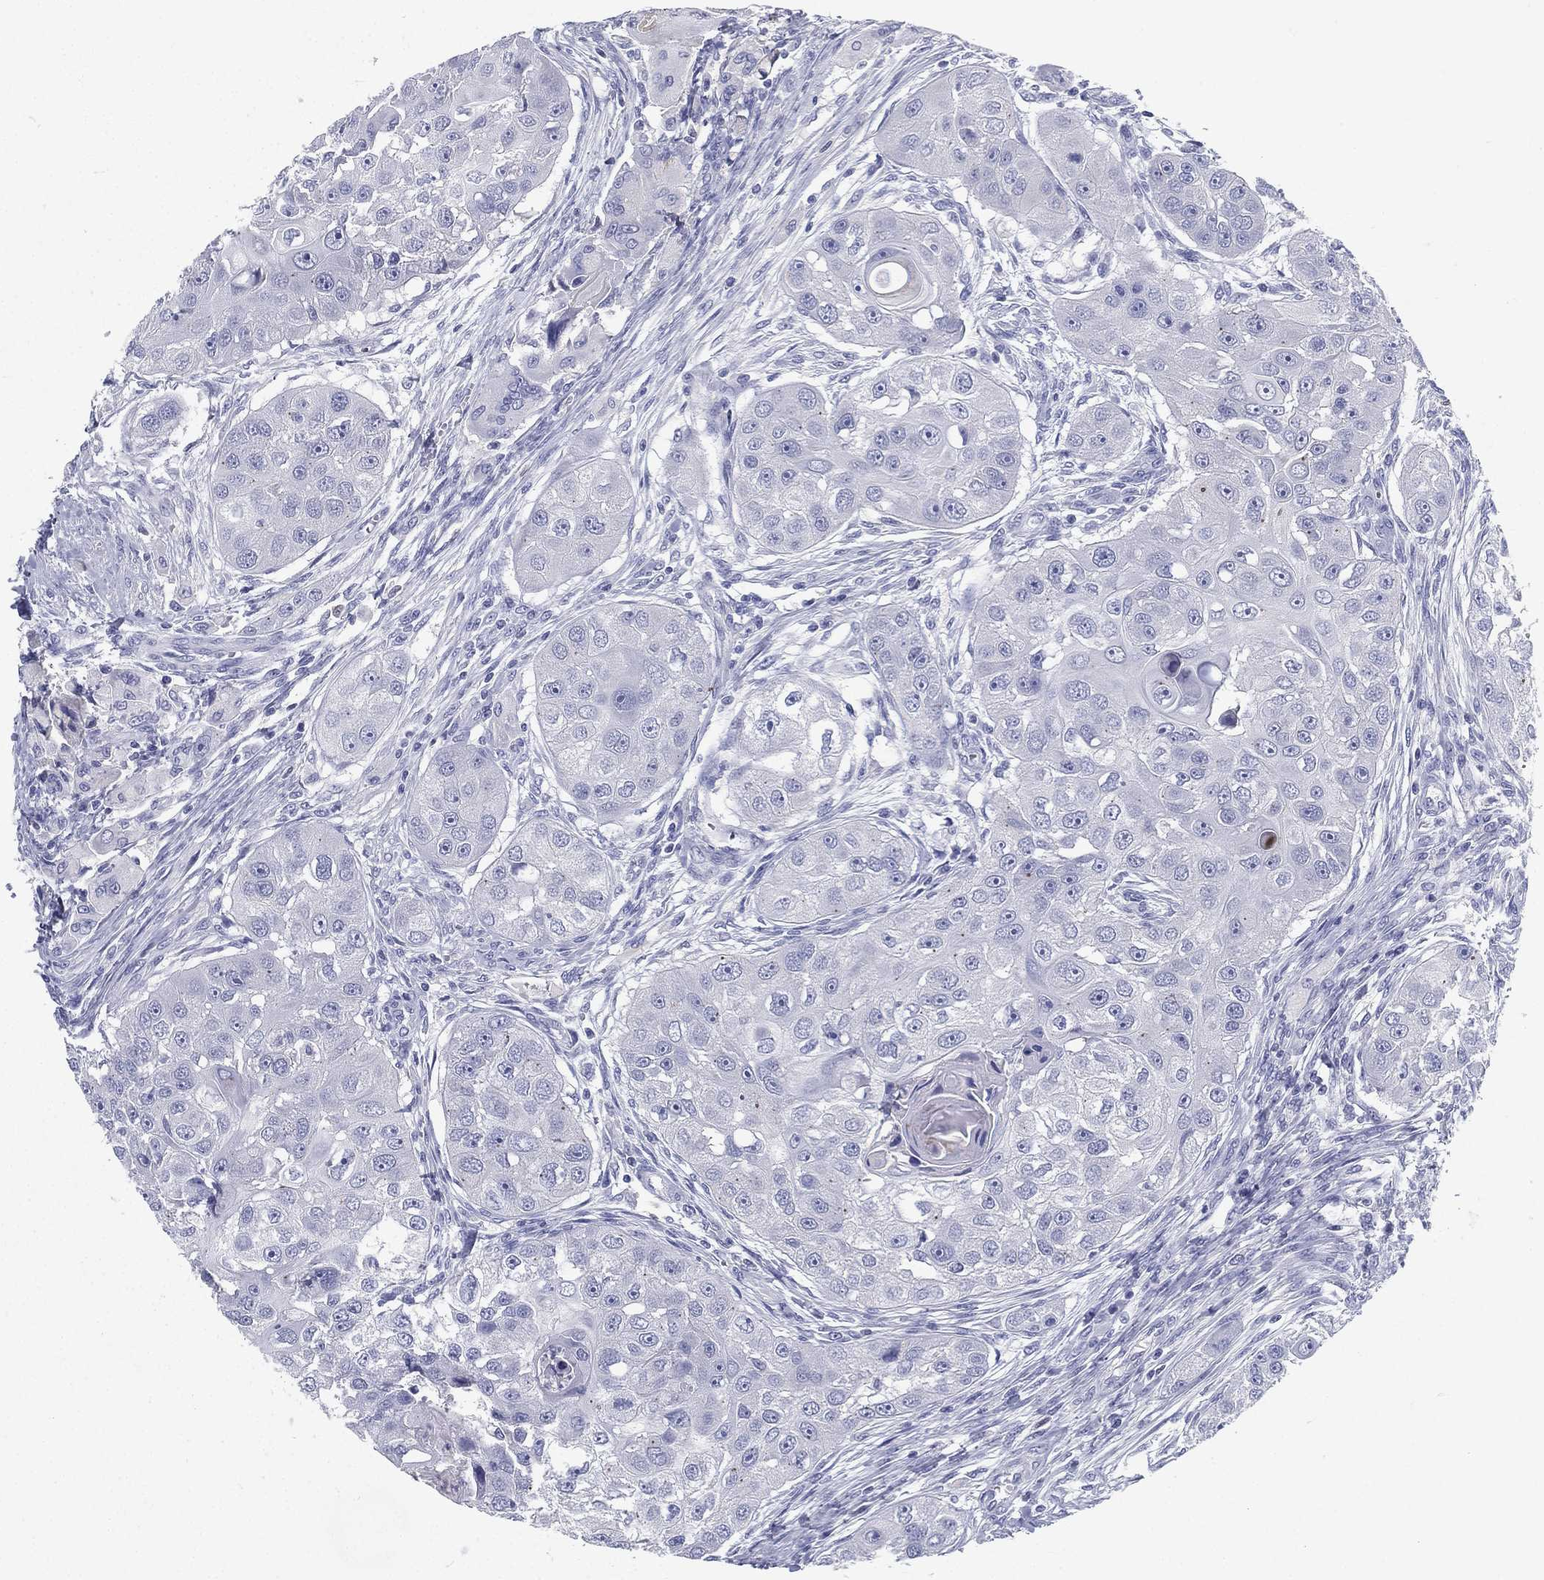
{"staining": {"intensity": "negative", "quantity": "none", "location": "none"}, "tissue": "head and neck cancer", "cell_type": "Tumor cells", "image_type": "cancer", "snomed": [{"axis": "morphology", "description": "Squamous cell carcinoma, NOS"}, {"axis": "topography", "description": "Head-Neck"}], "caption": "The micrograph reveals no significant positivity in tumor cells of squamous cell carcinoma (head and neck).", "gene": "RGS13", "patient": {"sex": "male", "age": 51}}